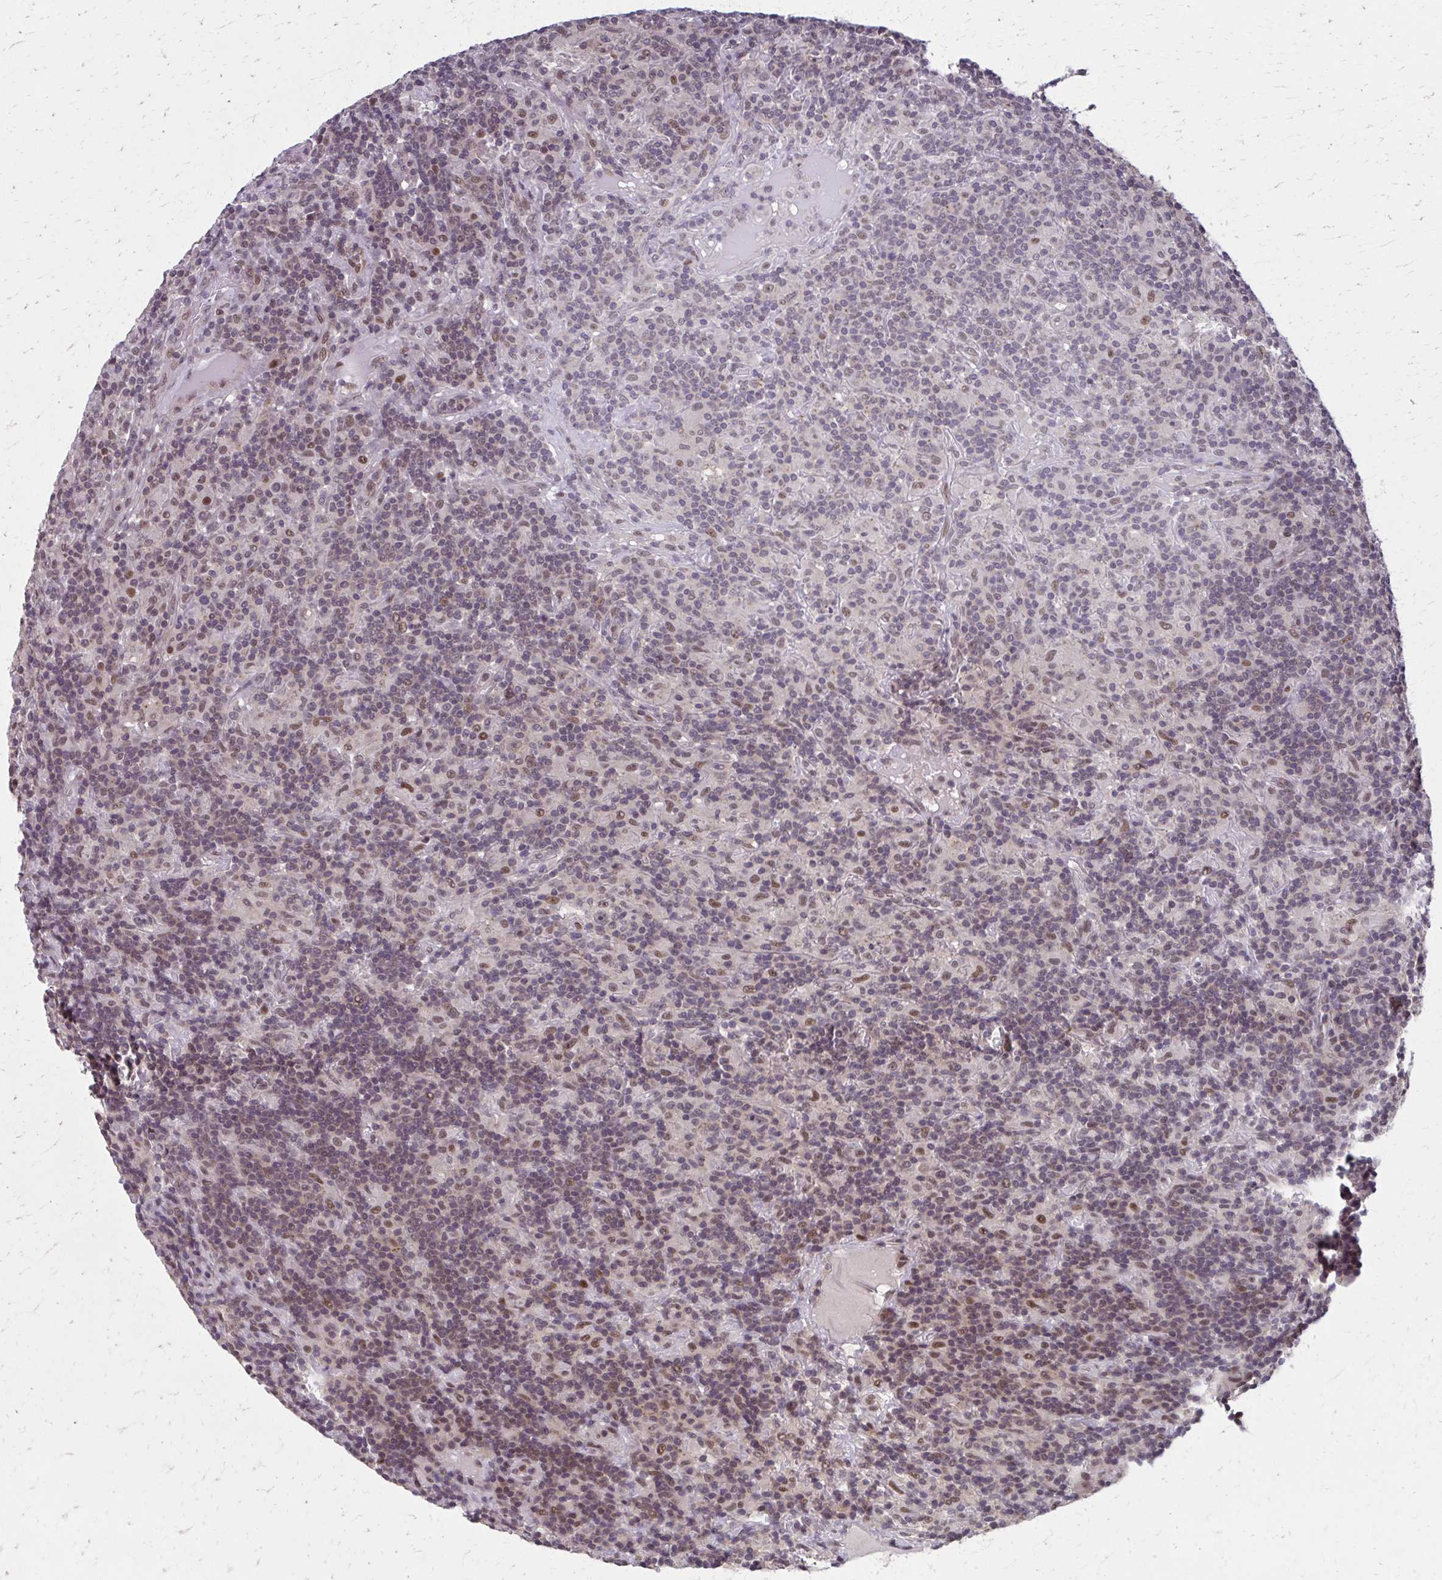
{"staining": {"intensity": "moderate", "quantity": ">75%", "location": "nuclear"}, "tissue": "lymphoma", "cell_type": "Tumor cells", "image_type": "cancer", "snomed": [{"axis": "morphology", "description": "Hodgkin's disease, NOS"}, {"axis": "topography", "description": "Lymph node"}], "caption": "An immunohistochemistry micrograph of neoplastic tissue is shown. Protein staining in brown highlights moderate nuclear positivity in Hodgkin's disease within tumor cells.", "gene": "SETBP1", "patient": {"sex": "male", "age": 70}}